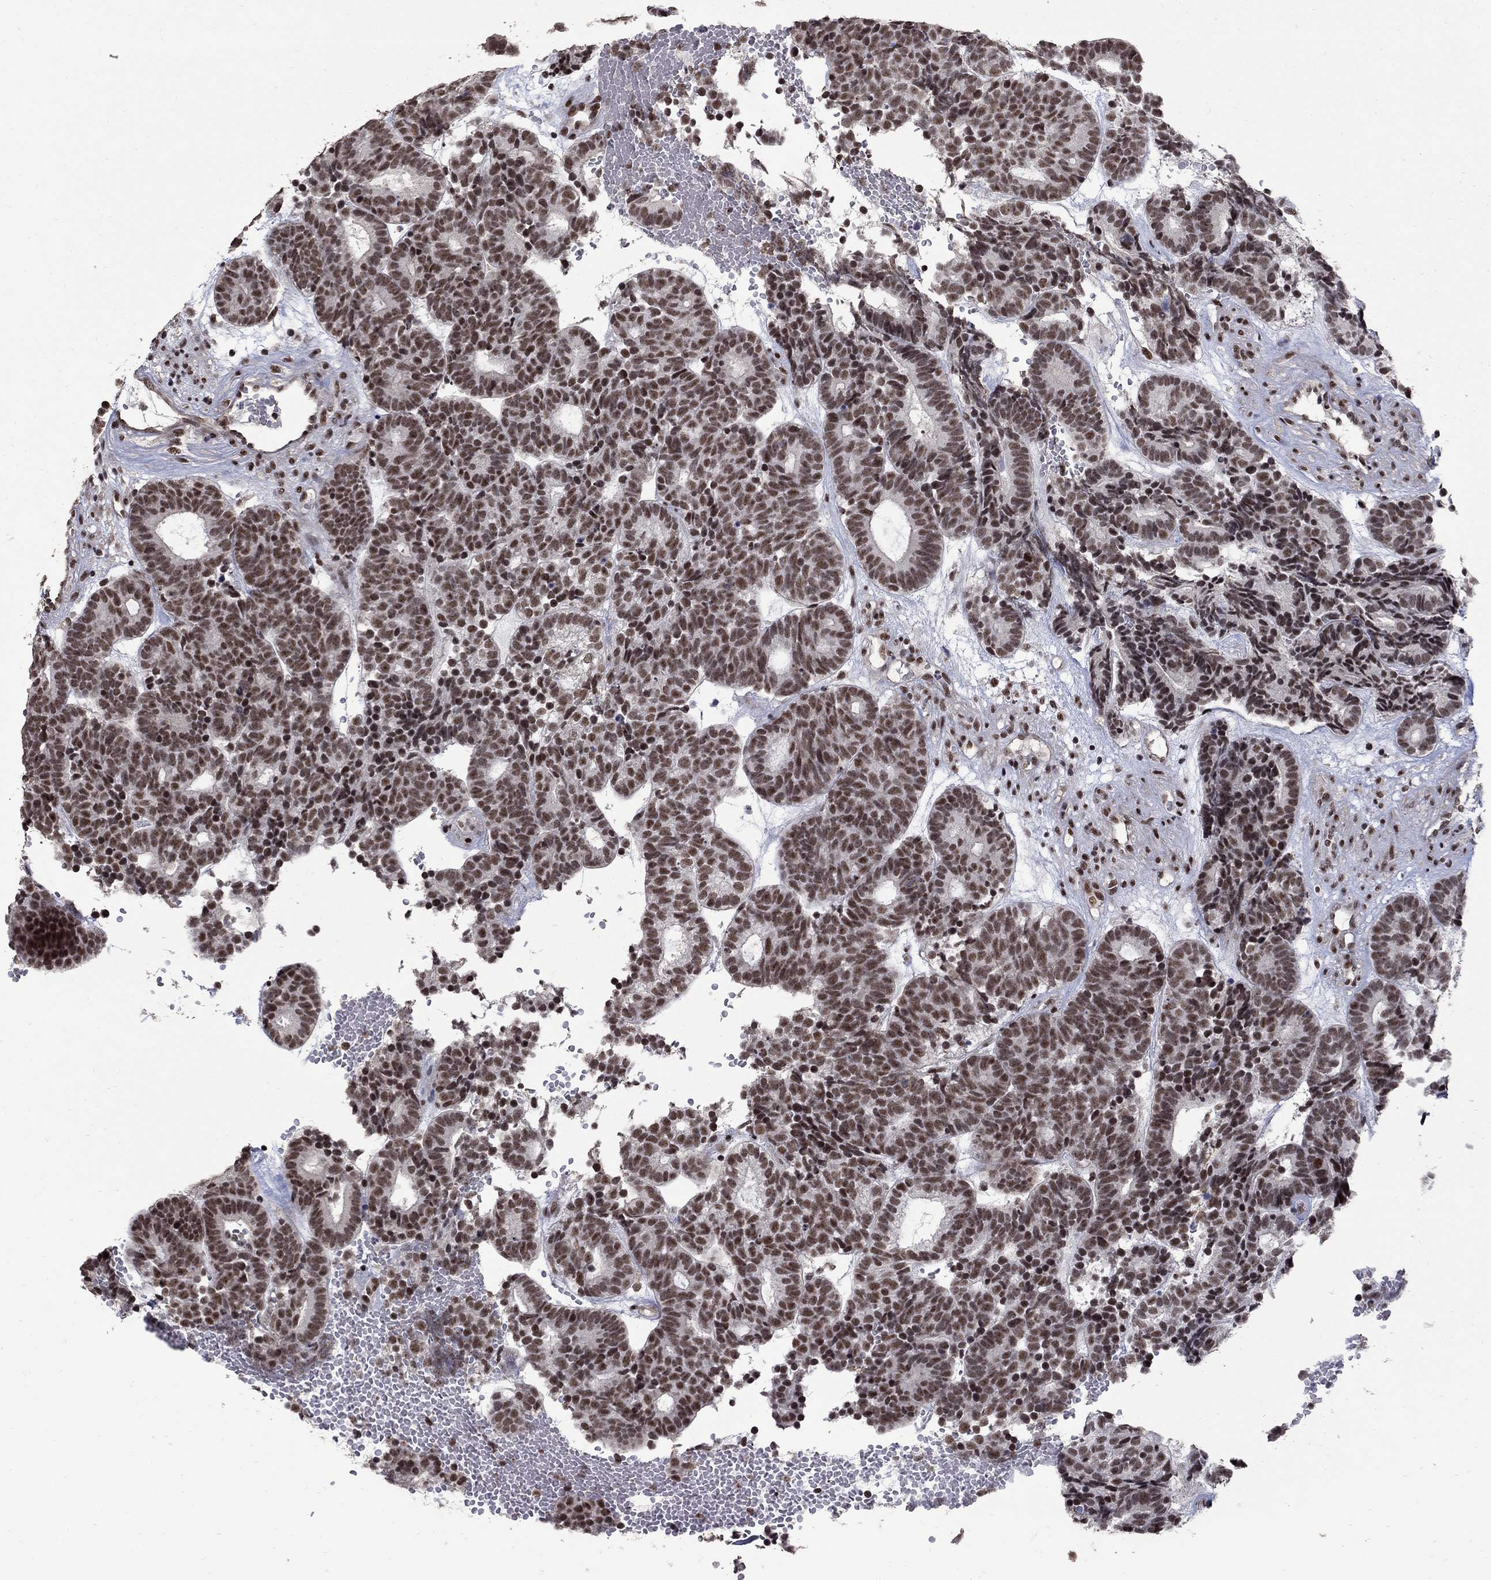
{"staining": {"intensity": "moderate", "quantity": ">75%", "location": "nuclear"}, "tissue": "head and neck cancer", "cell_type": "Tumor cells", "image_type": "cancer", "snomed": [{"axis": "morphology", "description": "Adenocarcinoma, NOS"}, {"axis": "topography", "description": "Head-Neck"}], "caption": "Adenocarcinoma (head and neck) tissue shows moderate nuclear positivity in about >75% of tumor cells, visualized by immunohistochemistry.", "gene": "PNISR", "patient": {"sex": "female", "age": 81}}